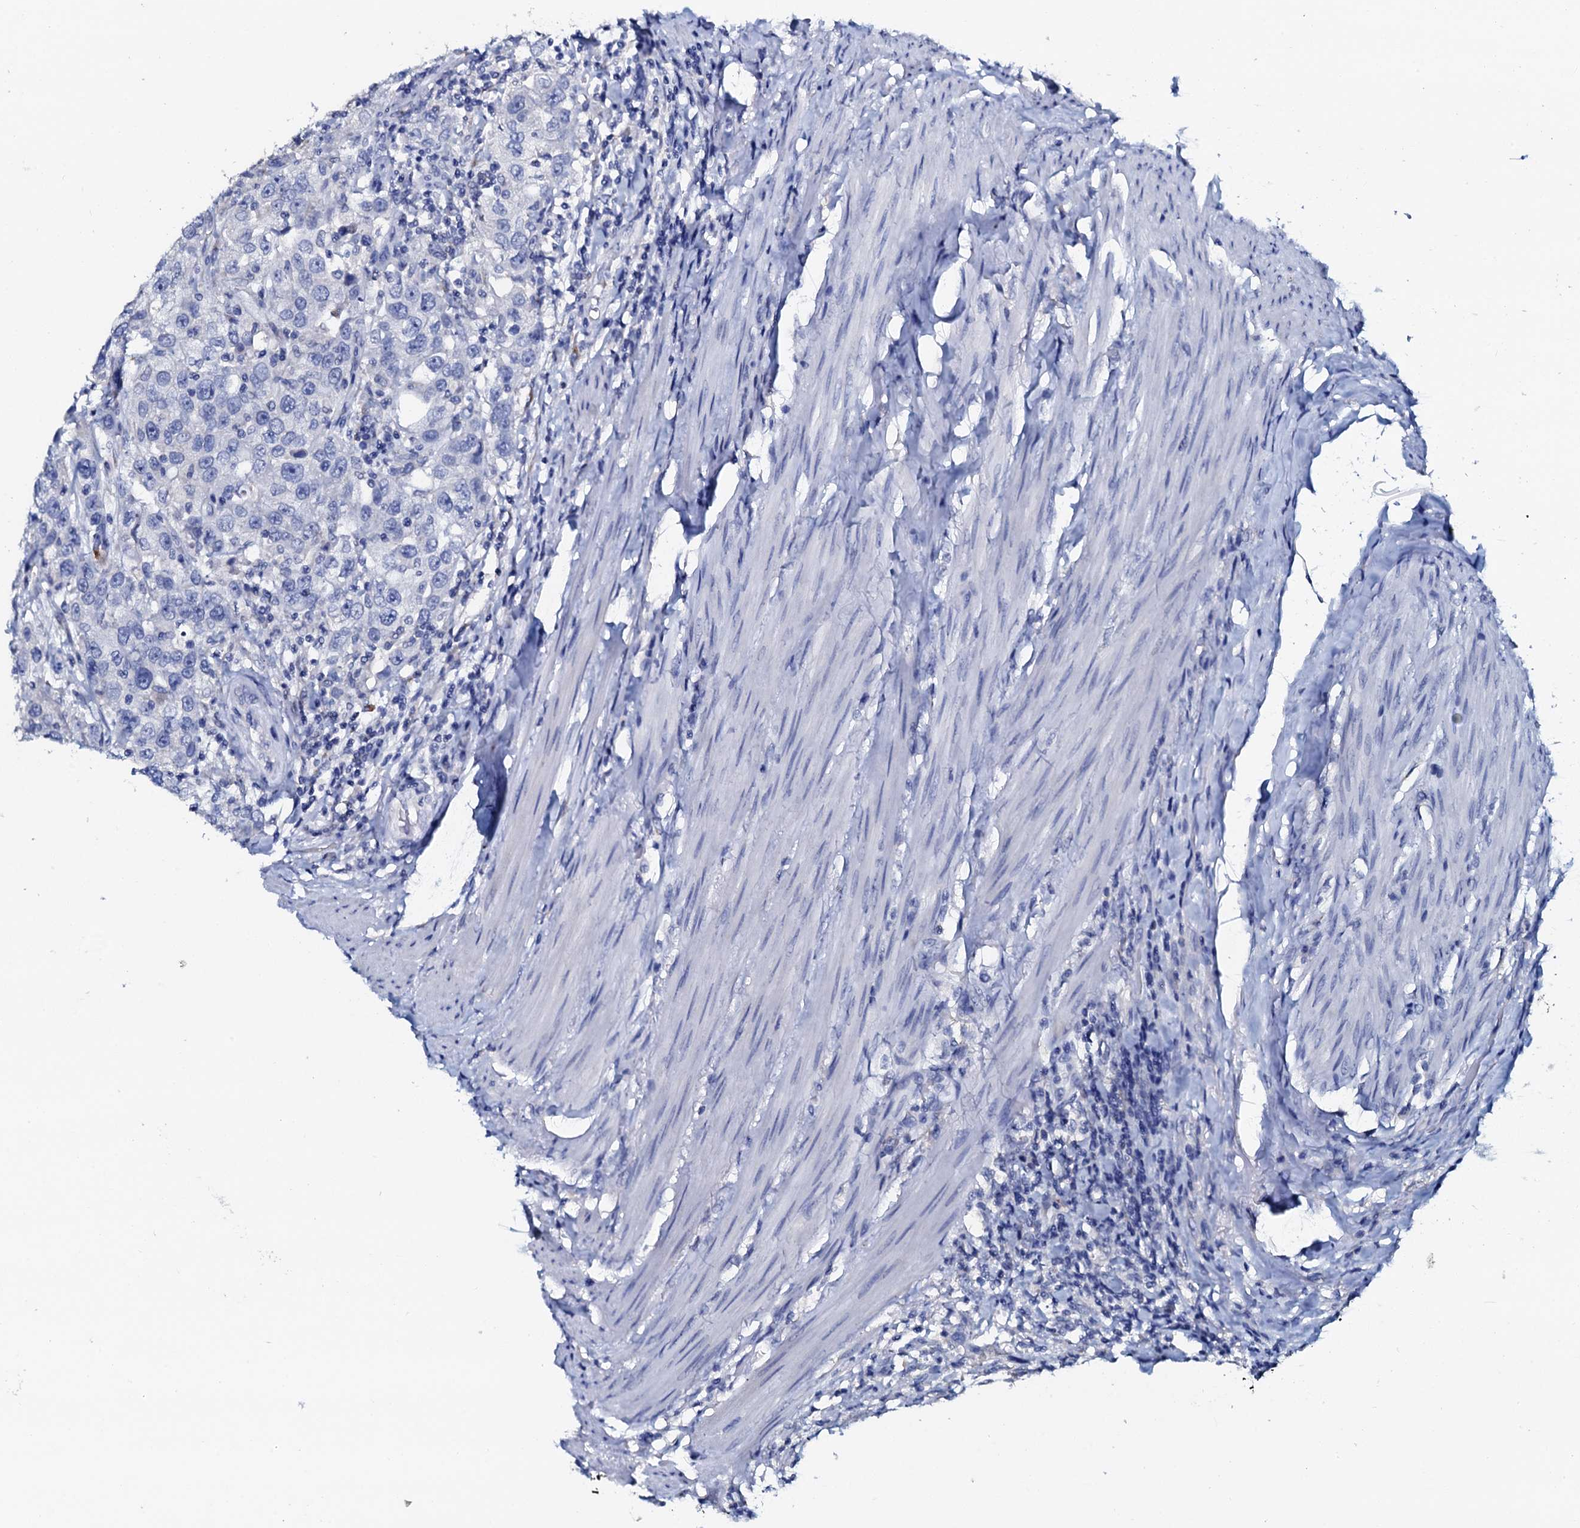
{"staining": {"intensity": "negative", "quantity": "none", "location": "none"}, "tissue": "urothelial cancer", "cell_type": "Tumor cells", "image_type": "cancer", "snomed": [{"axis": "morphology", "description": "Urothelial carcinoma, High grade"}, {"axis": "topography", "description": "Urinary bladder"}], "caption": "Tumor cells are negative for brown protein staining in urothelial carcinoma (high-grade).", "gene": "AMER2", "patient": {"sex": "female", "age": 80}}